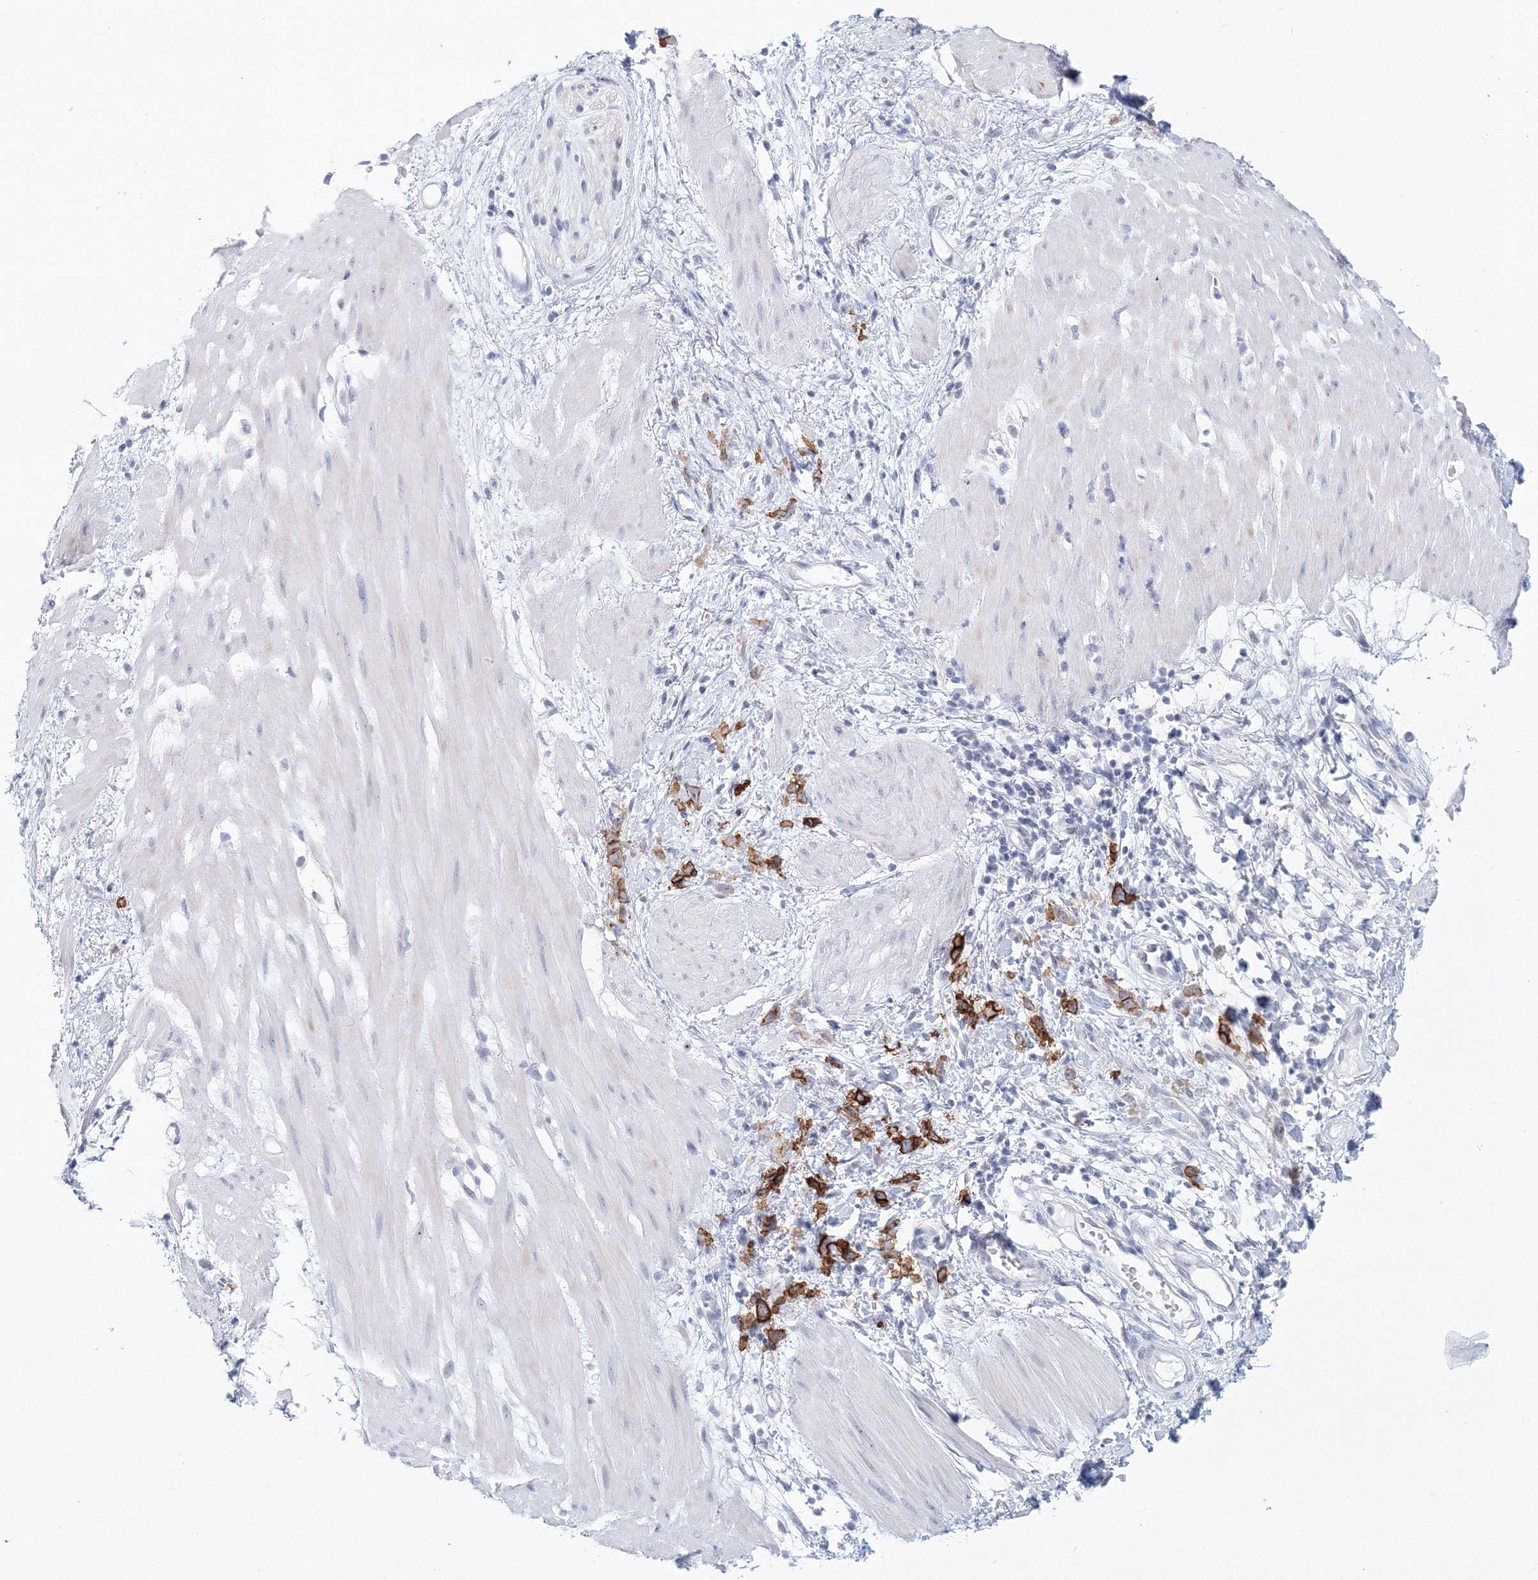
{"staining": {"intensity": "strong", "quantity": "<25%", "location": "cytoplasmic/membranous"}, "tissue": "stomach cancer", "cell_type": "Tumor cells", "image_type": "cancer", "snomed": [{"axis": "morphology", "description": "Adenocarcinoma, NOS"}, {"axis": "topography", "description": "Stomach"}], "caption": "Approximately <25% of tumor cells in human stomach cancer (adenocarcinoma) display strong cytoplasmic/membranous protein staining as visualized by brown immunohistochemical staining.", "gene": "VSIG1", "patient": {"sex": "female", "age": 76}}